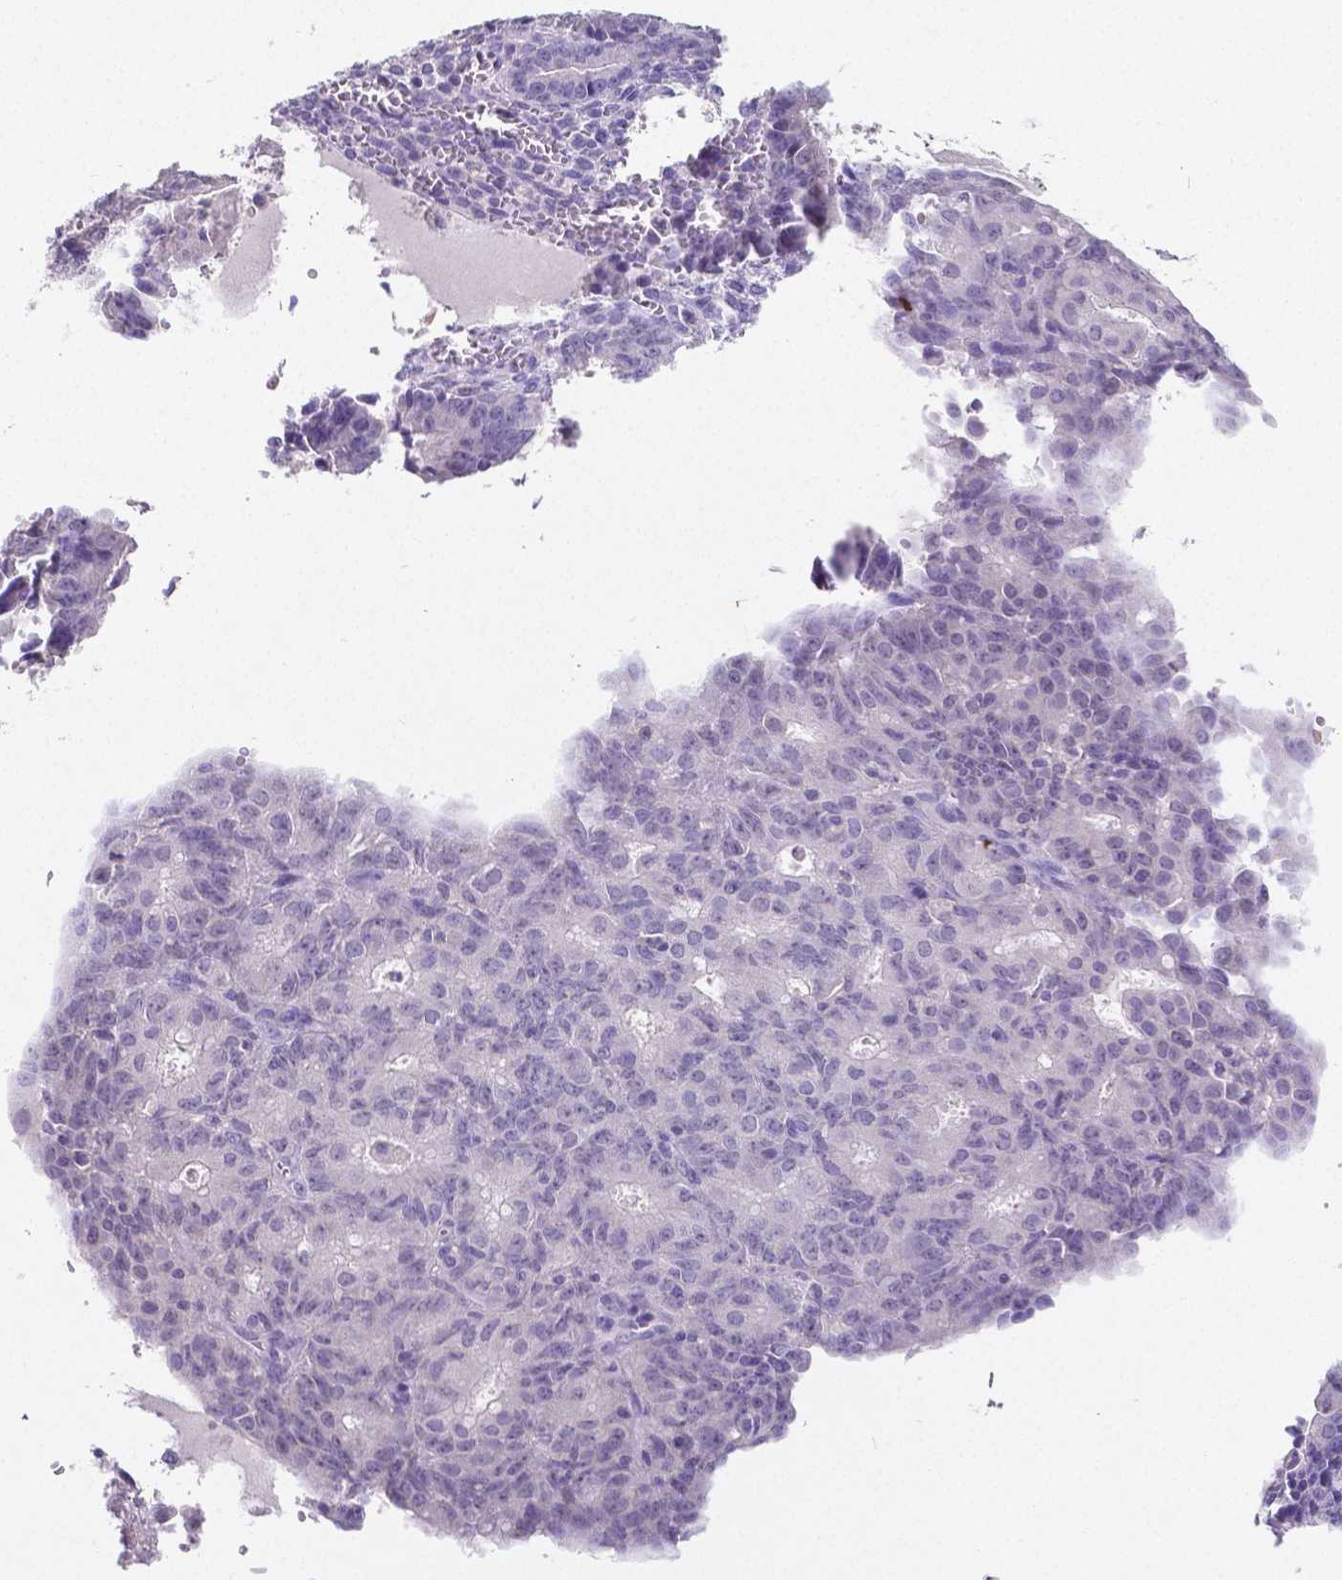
{"staining": {"intensity": "negative", "quantity": "none", "location": "none"}, "tissue": "ovarian cancer", "cell_type": "Tumor cells", "image_type": "cancer", "snomed": [{"axis": "morphology", "description": "Carcinoma, endometroid"}, {"axis": "topography", "description": "Ovary"}], "caption": "A micrograph of human ovarian endometroid carcinoma is negative for staining in tumor cells.", "gene": "SATB2", "patient": {"sex": "female", "age": 42}}